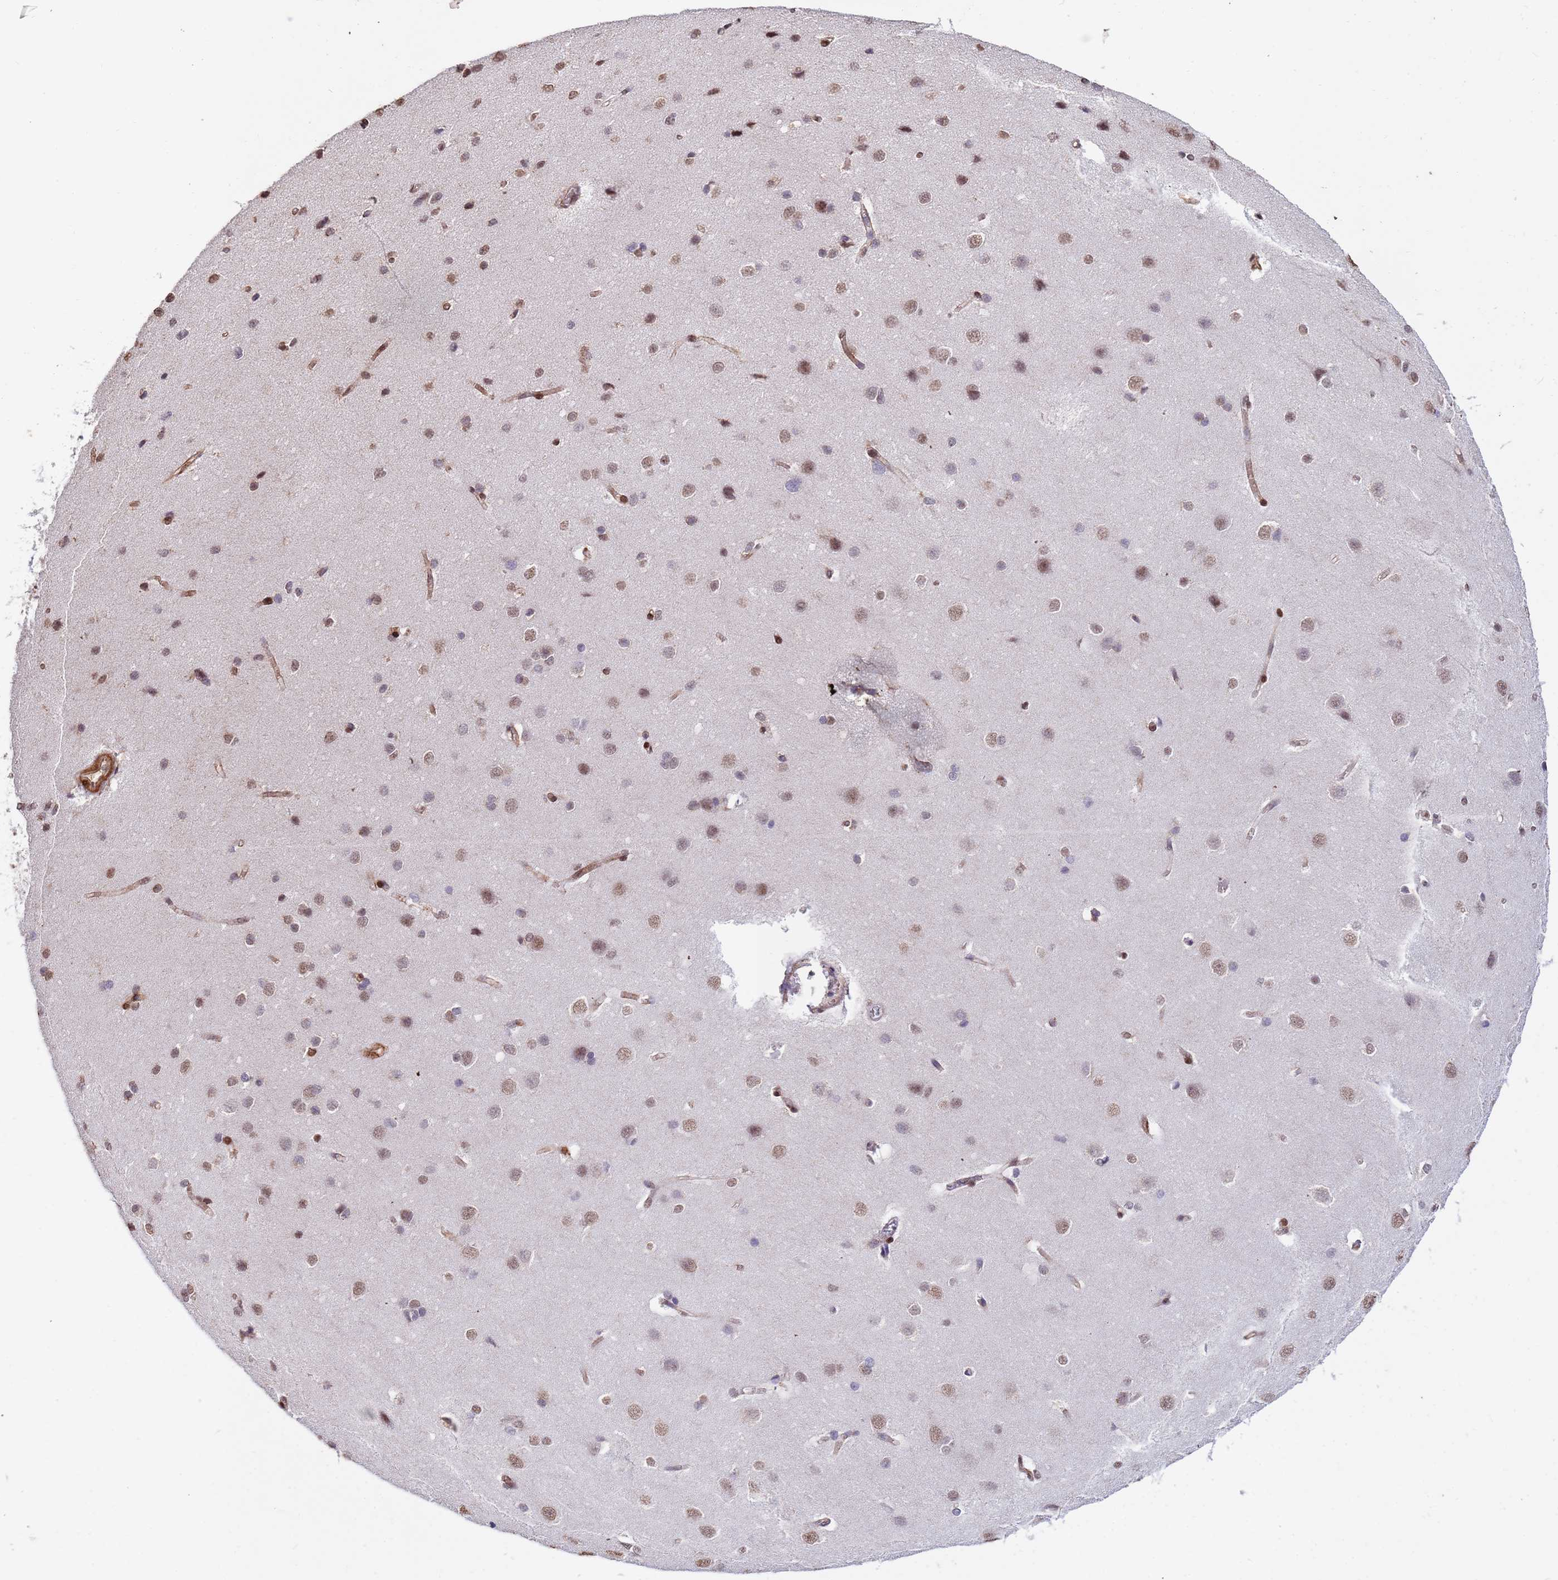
{"staining": {"intensity": "moderate", "quantity": ">75%", "location": "cytoplasmic/membranous,nuclear"}, "tissue": "cerebral cortex", "cell_type": "Endothelial cells", "image_type": "normal", "snomed": [{"axis": "morphology", "description": "Normal tissue, NOS"}, {"axis": "topography", "description": "Cerebral cortex"}], "caption": "Cerebral cortex stained with DAB IHC demonstrates medium levels of moderate cytoplasmic/membranous,nuclear expression in approximately >75% of endothelial cells.", "gene": "TRIP6", "patient": {"sex": "male", "age": 37}}